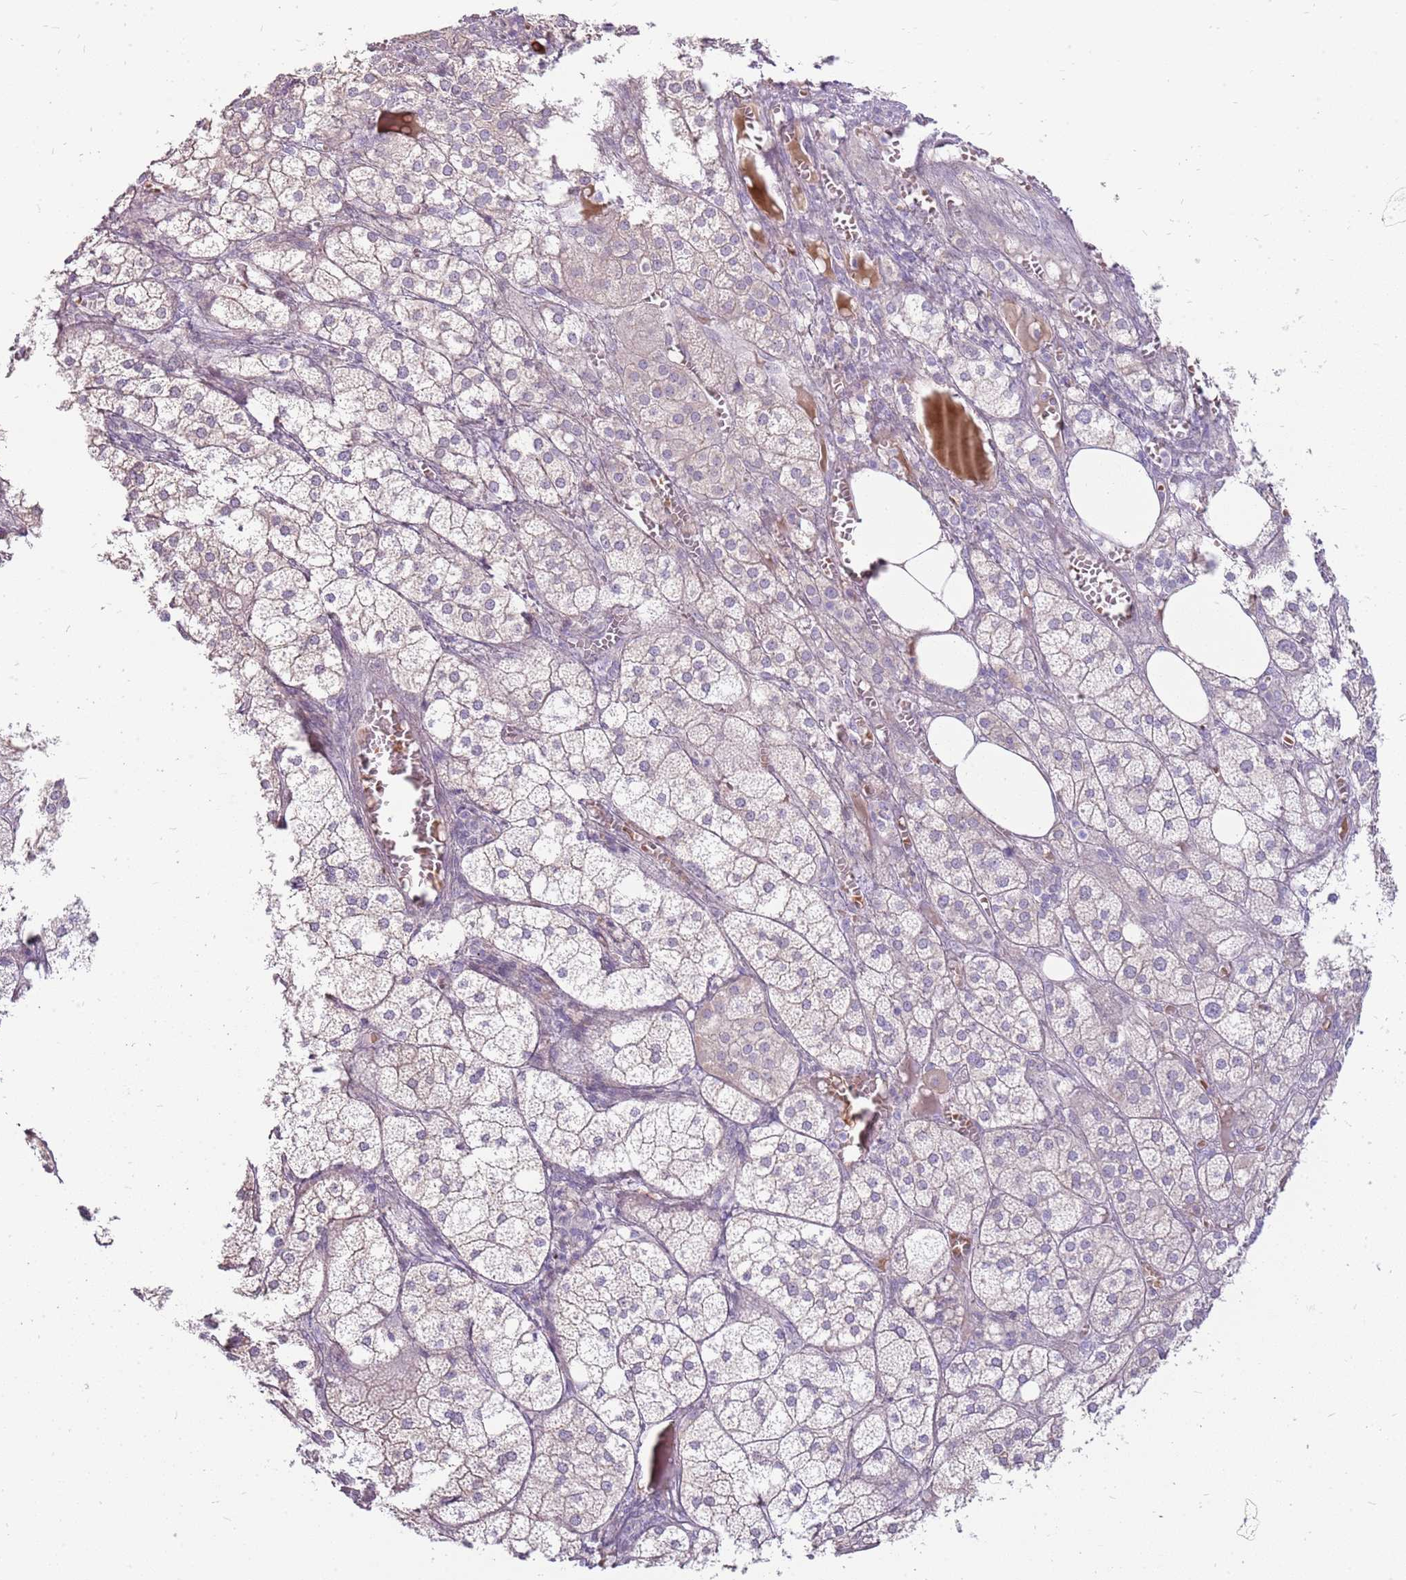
{"staining": {"intensity": "weak", "quantity": "<25%", "location": "cytoplasmic/membranous"}, "tissue": "adrenal gland", "cell_type": "Glandular cells", "image_type": "normal", "snomed": [{"axis": "morphology", "description": "Normal tissue, NOS"}, {"axis": "topography", "description": "Adrenal gland"}], "caption": "IHC of normal adrenal gland demonstrates no positivity in glandular cells.", "gene": "MCUB", "patient": {"sex": "female", "age": 61}}